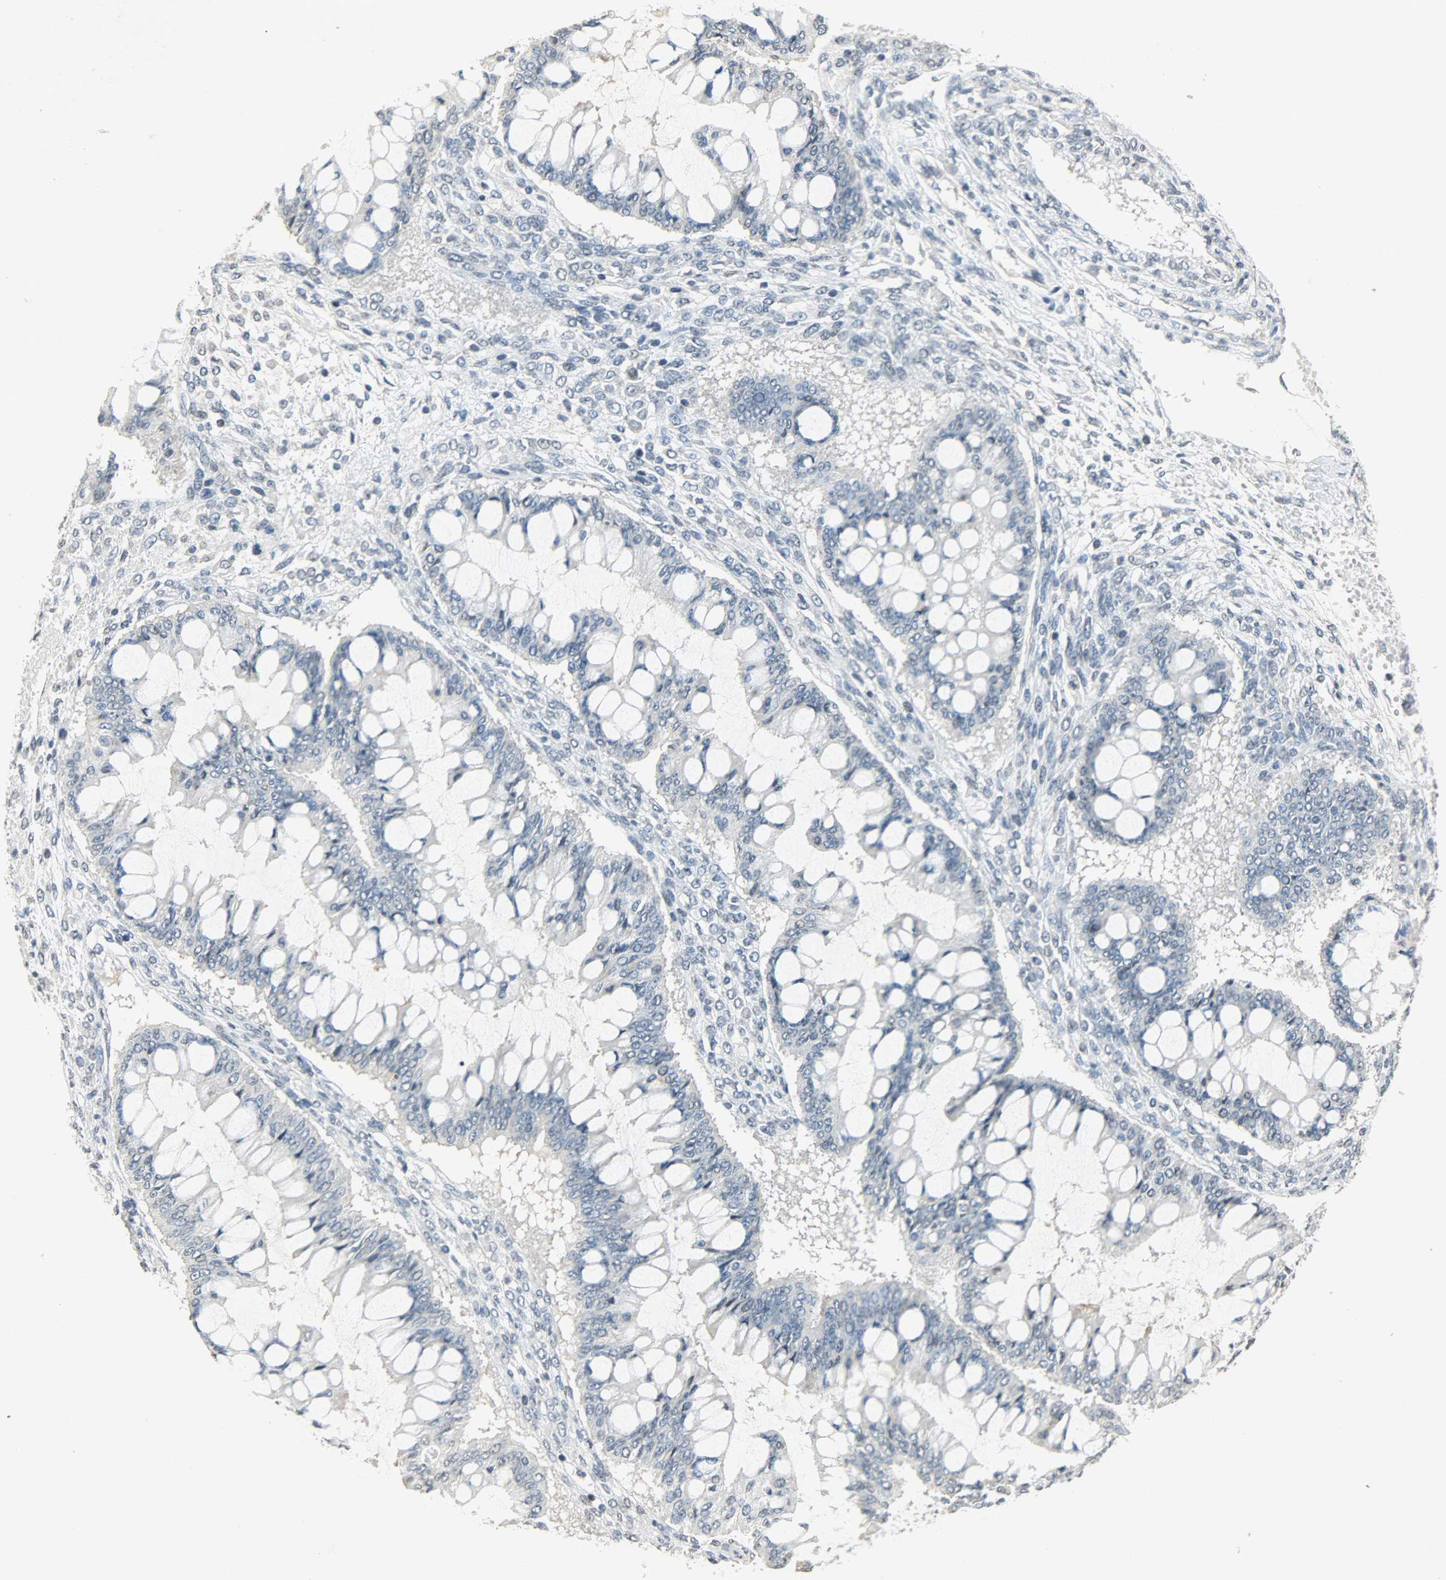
{"staining": {"intensity": "negative", "quantity": "none", "location": "none"}, "tissue": "ovarian cancer", "cell_type": "Tumor cells", "image_type": "cancer", "snomed": [{"axis": "morphology", "description": "Cystadenocarcinoma, mucinous, NOS"}, {"axis": "topography", "description": "Ovary"}], "caption": "Immunohistochemical staining of mucinous cystadenocarcinoma (ovarian) demonstrates no significant expression in tumor cells.", "gene": "DNAJB6", "patient": {"sex": "female", "age": 73}}